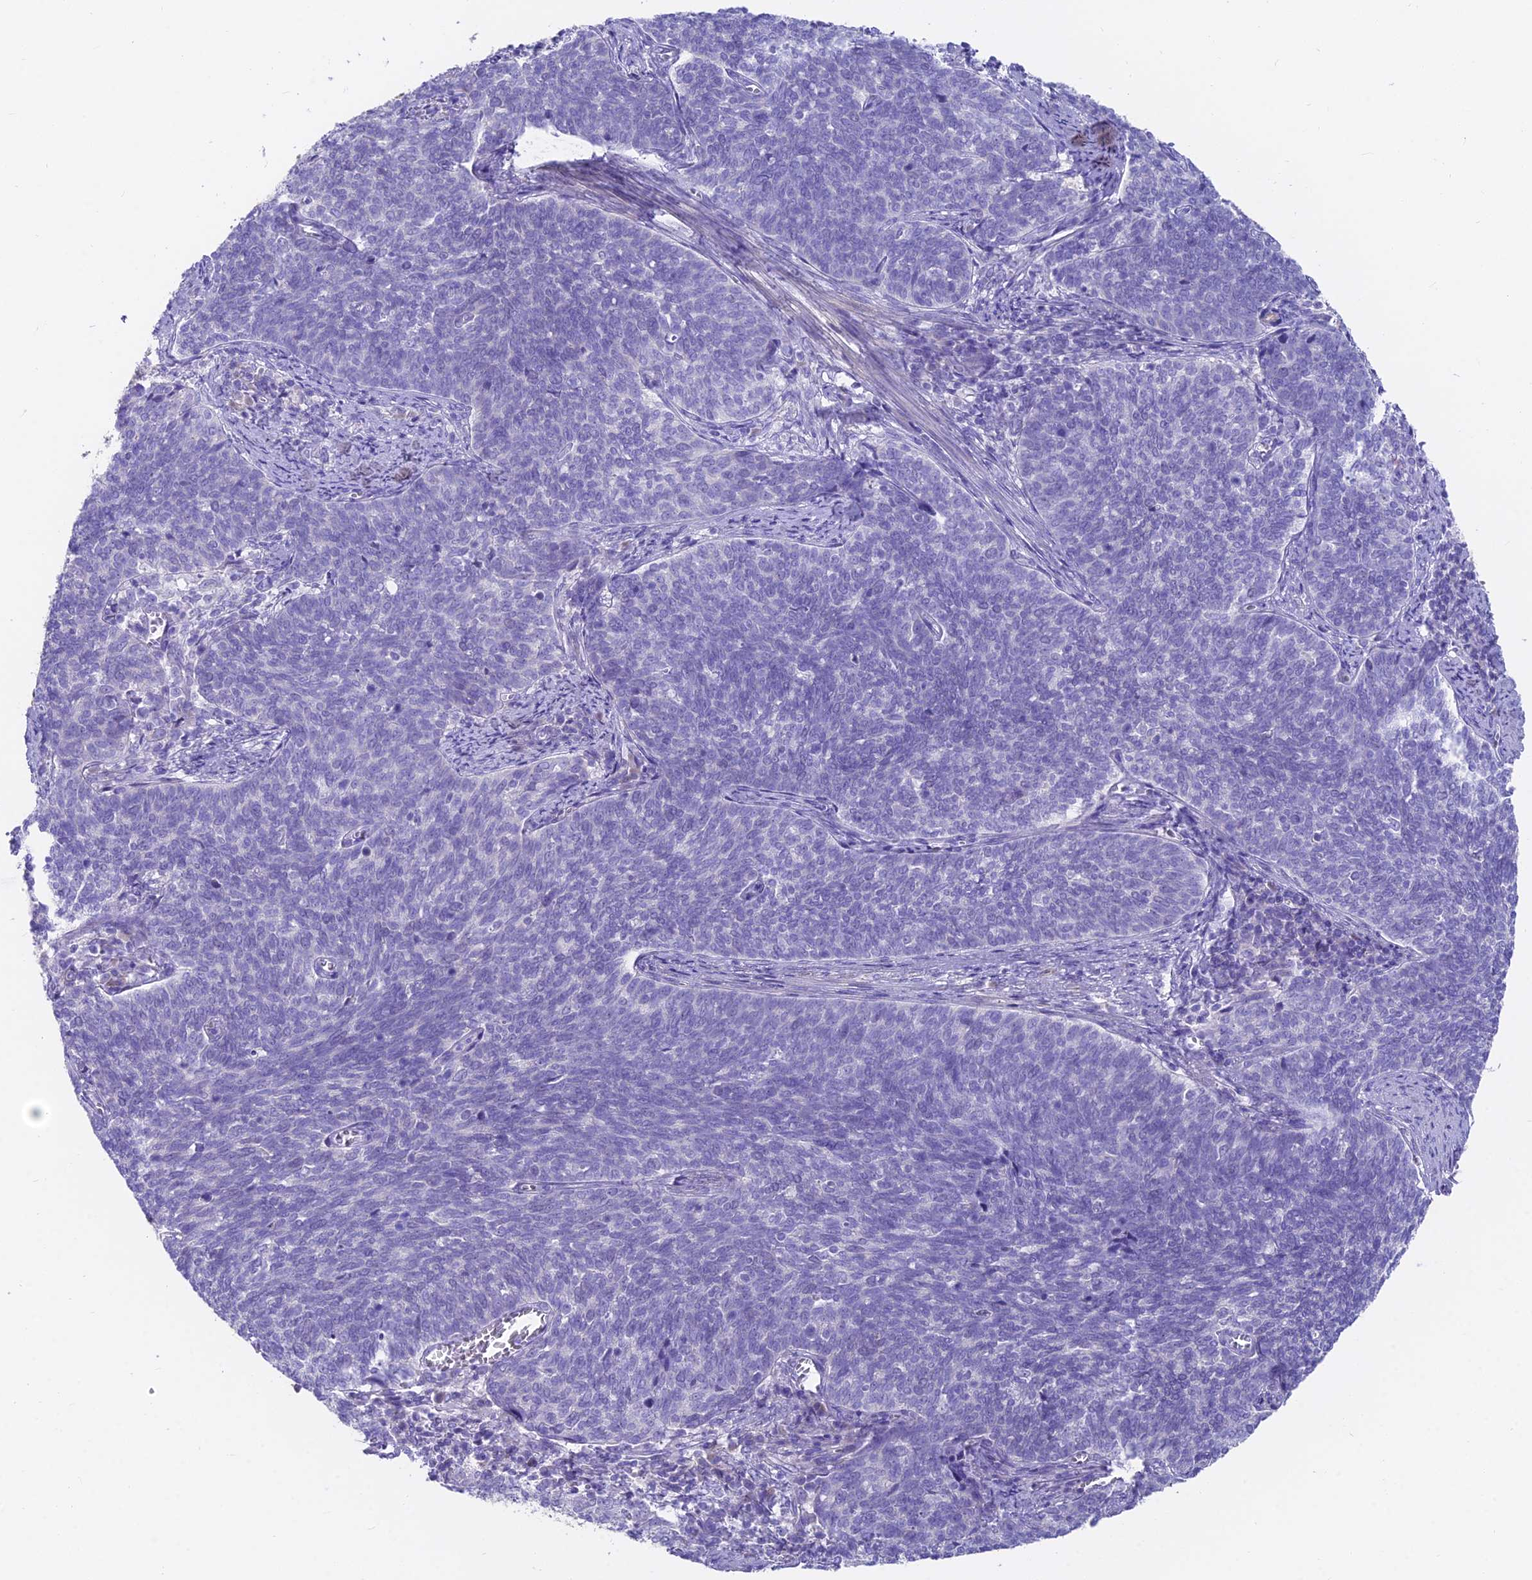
{"staining": {"intensity": "negative", "quantity": "none", "location": "none"}, "tissue": "cervical cancer", "cell_type": "Tumor cells", "image_type": "cancer", "snomed": [{"axis": "morphology", "description": "Squamous cell carcinoma, NOS"}, {"axis": "topography", "description": "Cervix"}], "caption": "Immunohistochemistry (IHC) of squamous cell carcinoma (cervical) displays no positivity in tumor cells.", "gene": "FAM168B", "patient": {"sex": "female", "age": 39}}